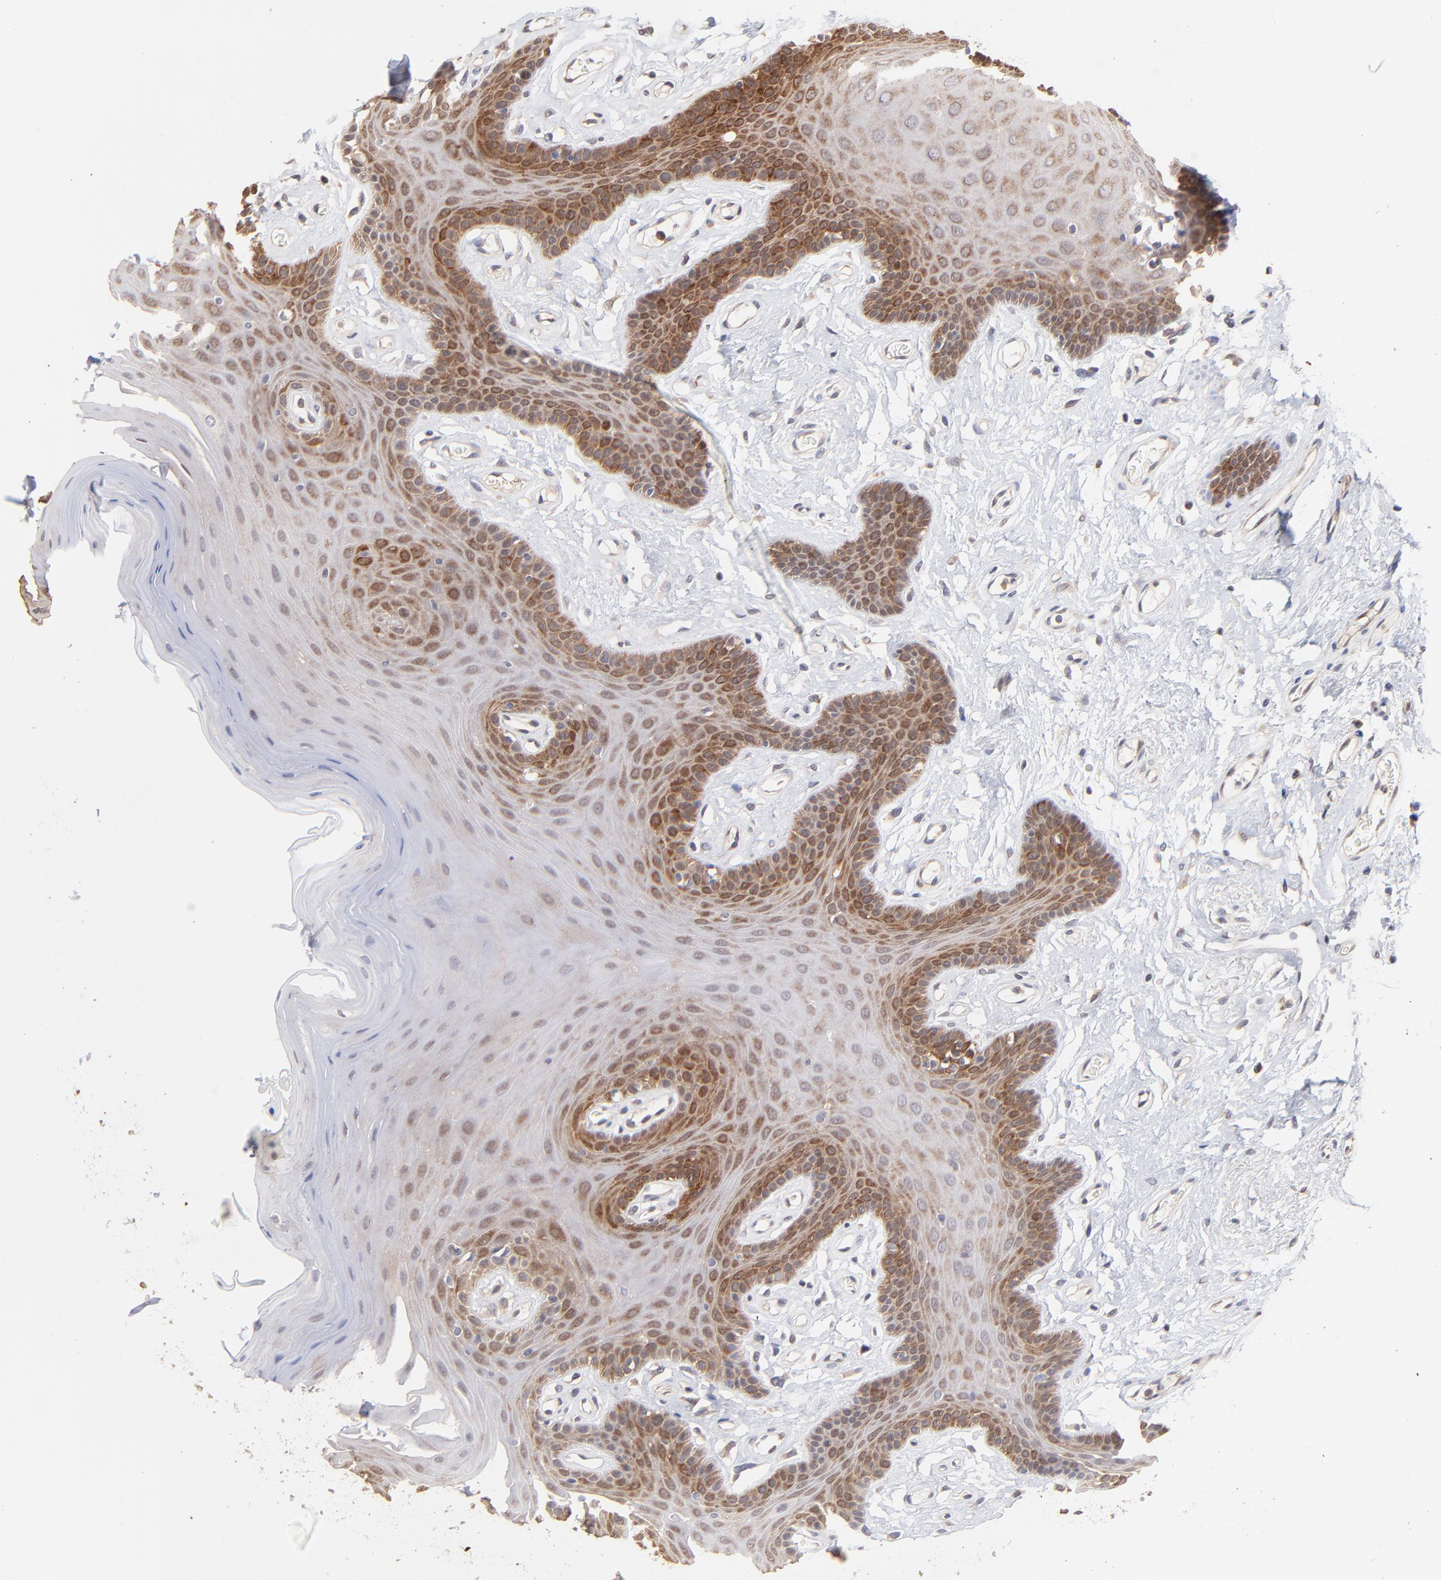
{"staining": {"intensity": "strong", "quantity": "<25%", "location": "cytoplasmic/membranous"}, "tissue": "oral mucosa", "cell_type": "Squamous epithelial cells", "image_type": "normal", "snomed": [{"axis": "morphology", "description": "Normal tissue, NOS"}, {"axis": "morphology", "description": "Squamous cell carcinoma, NOS"}, {"axis": "topography", "description": "Skeletal muscle"}, {"axis": "topography", "description": "Oral tissue"}, {"axis": "topography", "description": "Head-Neck"}], "caption": "Strong cytoplasmic/membranous staining is present in about <25% of squamous epithelial cells in benign oral mucosa.", "gene": "GART", "patient": {"sex": "male", "age": 71}}